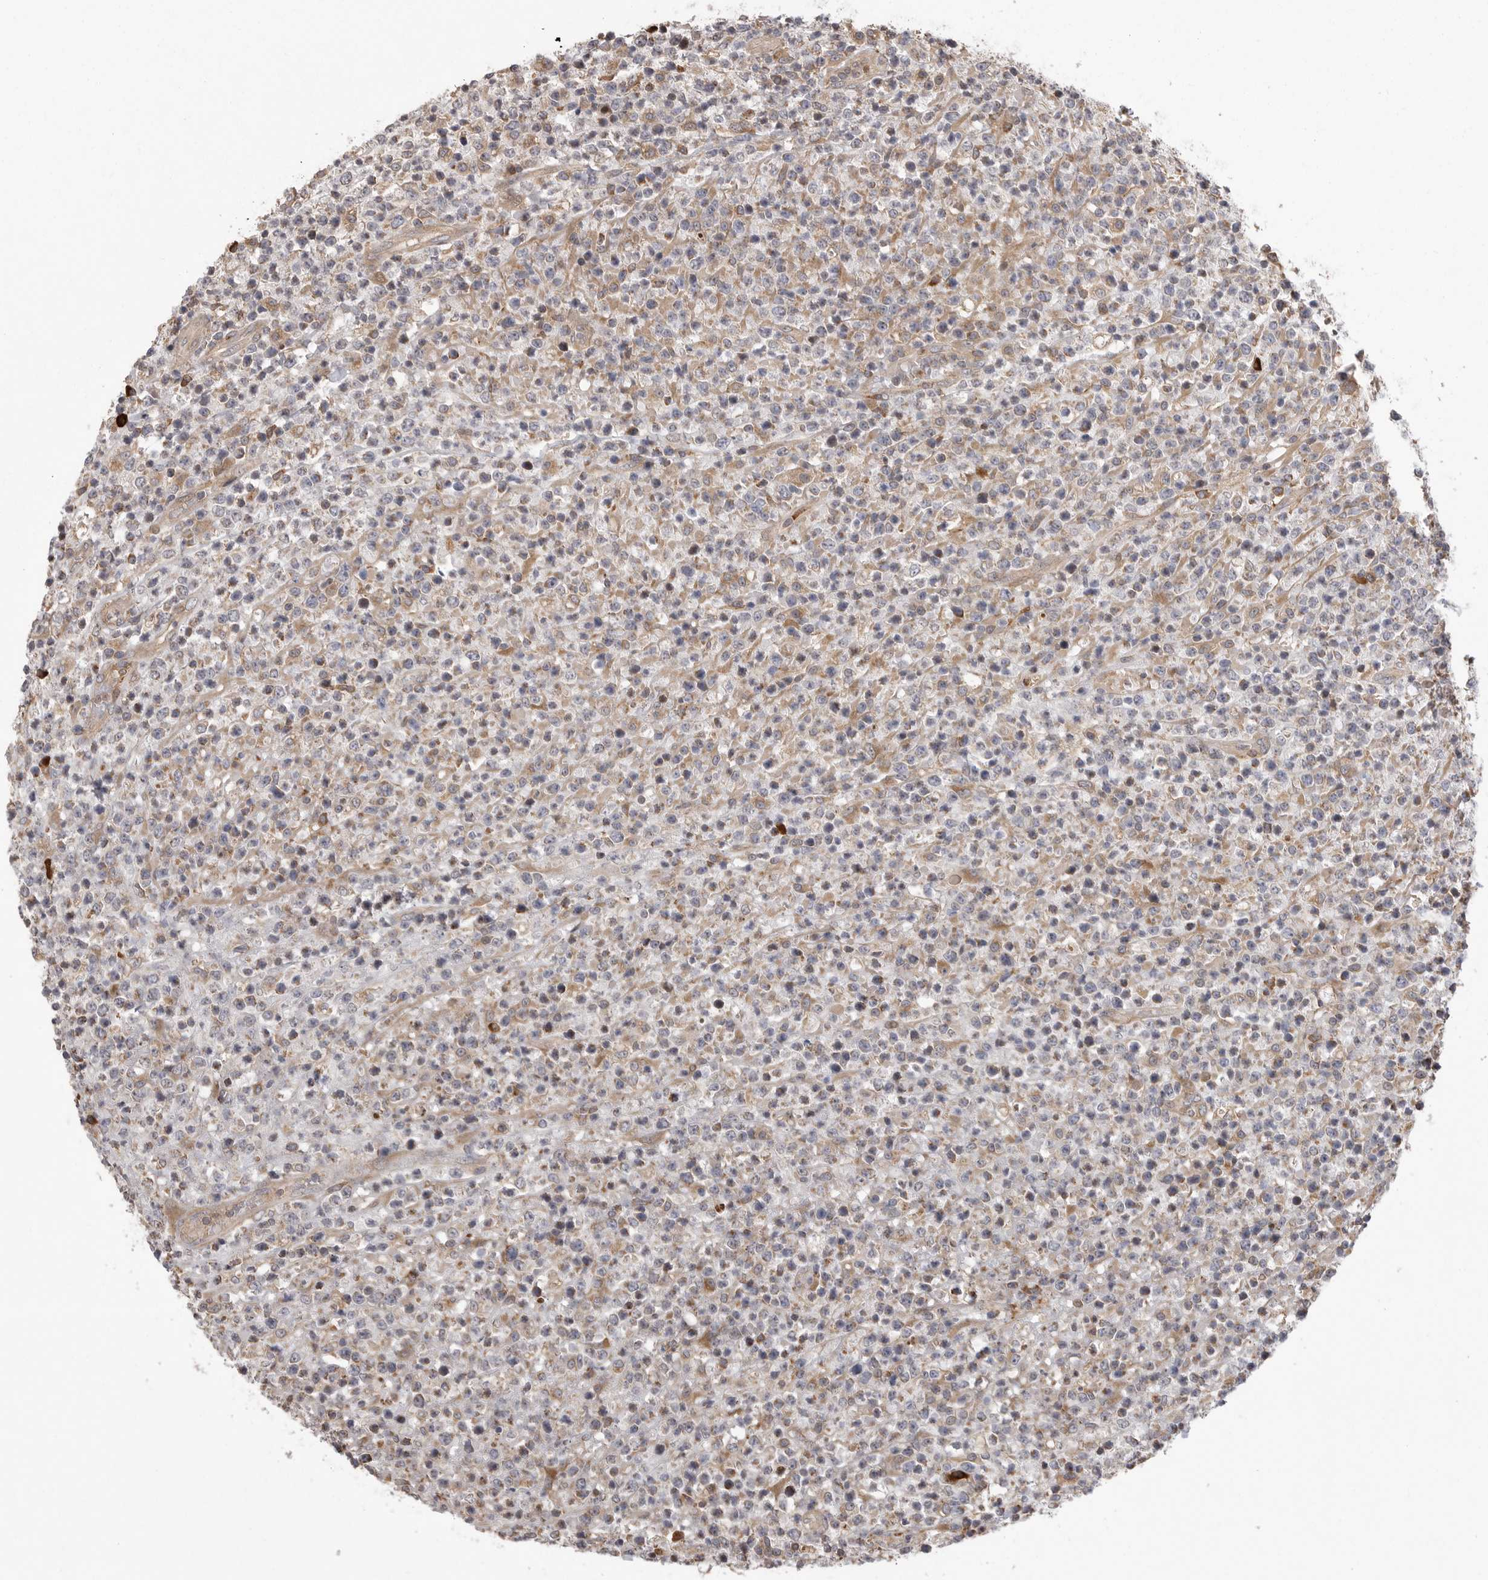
{"staining": {"intensity": "negative", "quantity": "none", "location": "none"}, "tissue": "lymphoma", "cell_type": "Tumor cells", "image_type": "cancer", "snomed": [{"axis": "morphology", "description": "Malignant lymphoma, non-Hodgkin's type, High grade"}, {"axis": "topography", "description": "Colon"}], "caption": "An immunohistochemistry image of lymphoma is shown. There is no staining in tumor cells of lymphoma. (DAB immunohistochemistry (IHC) with hematoxylin counter stain).", "gene": "OXR1", "patient": {"sex": "female", "age": 53}}